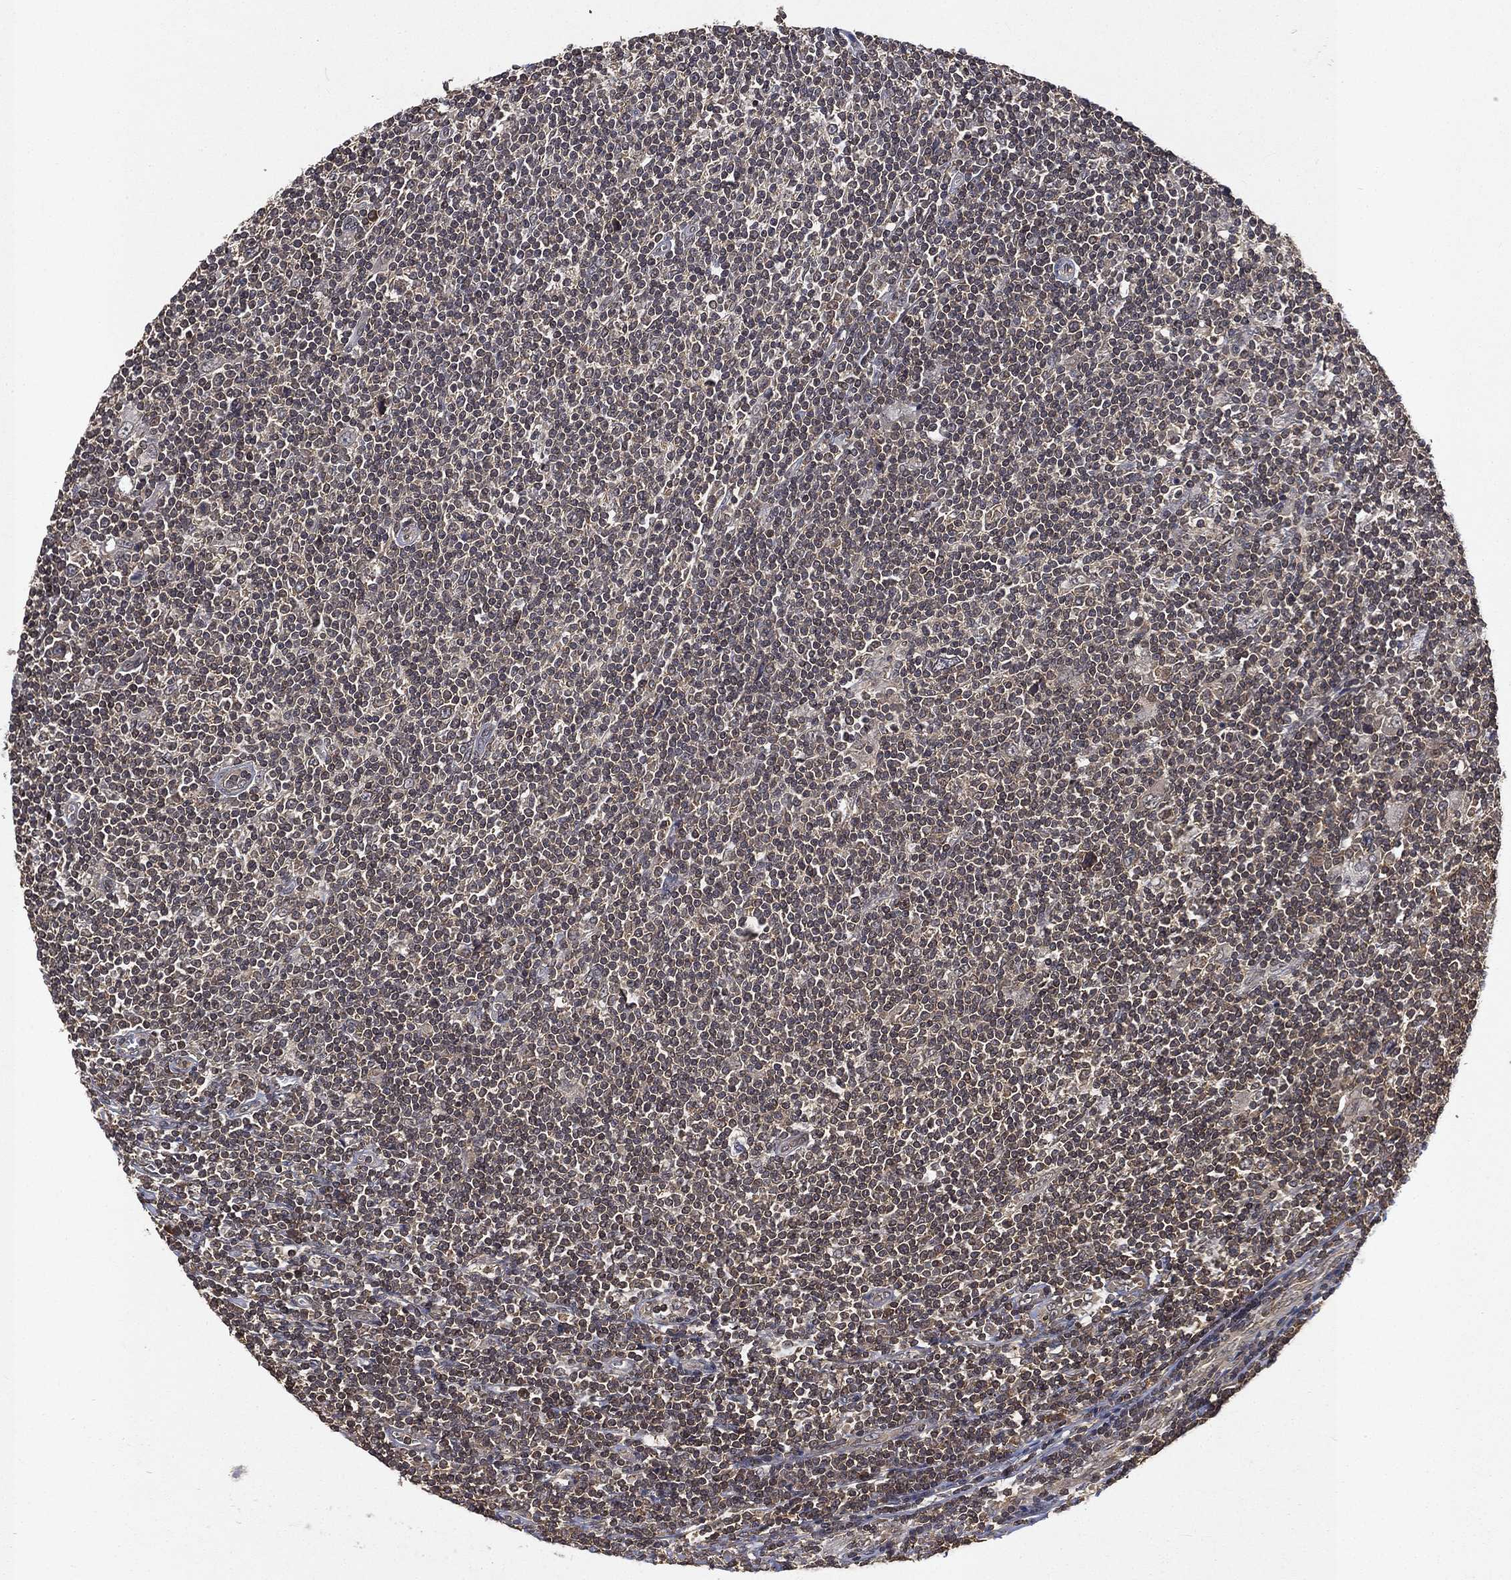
{"staining": {"intensity": "negative", "quantity": "none", "location": "none"}, "tissue": "lymphoma", "cell_type": "Tumor cells", "image_type": "cancer", "snomed": [{"axis": "morphology", "description": "Hodgkin's disease, NOS"}, {"axis": "topography", "description": "Lymph node"}], "caption": "This is a image of immunohistochemistry (IHC) staining of Hodgkin's disease, which shows no staining in tumor cells.", "gene": "UBA5", "patient": {"sex": "male", "age": 40}}